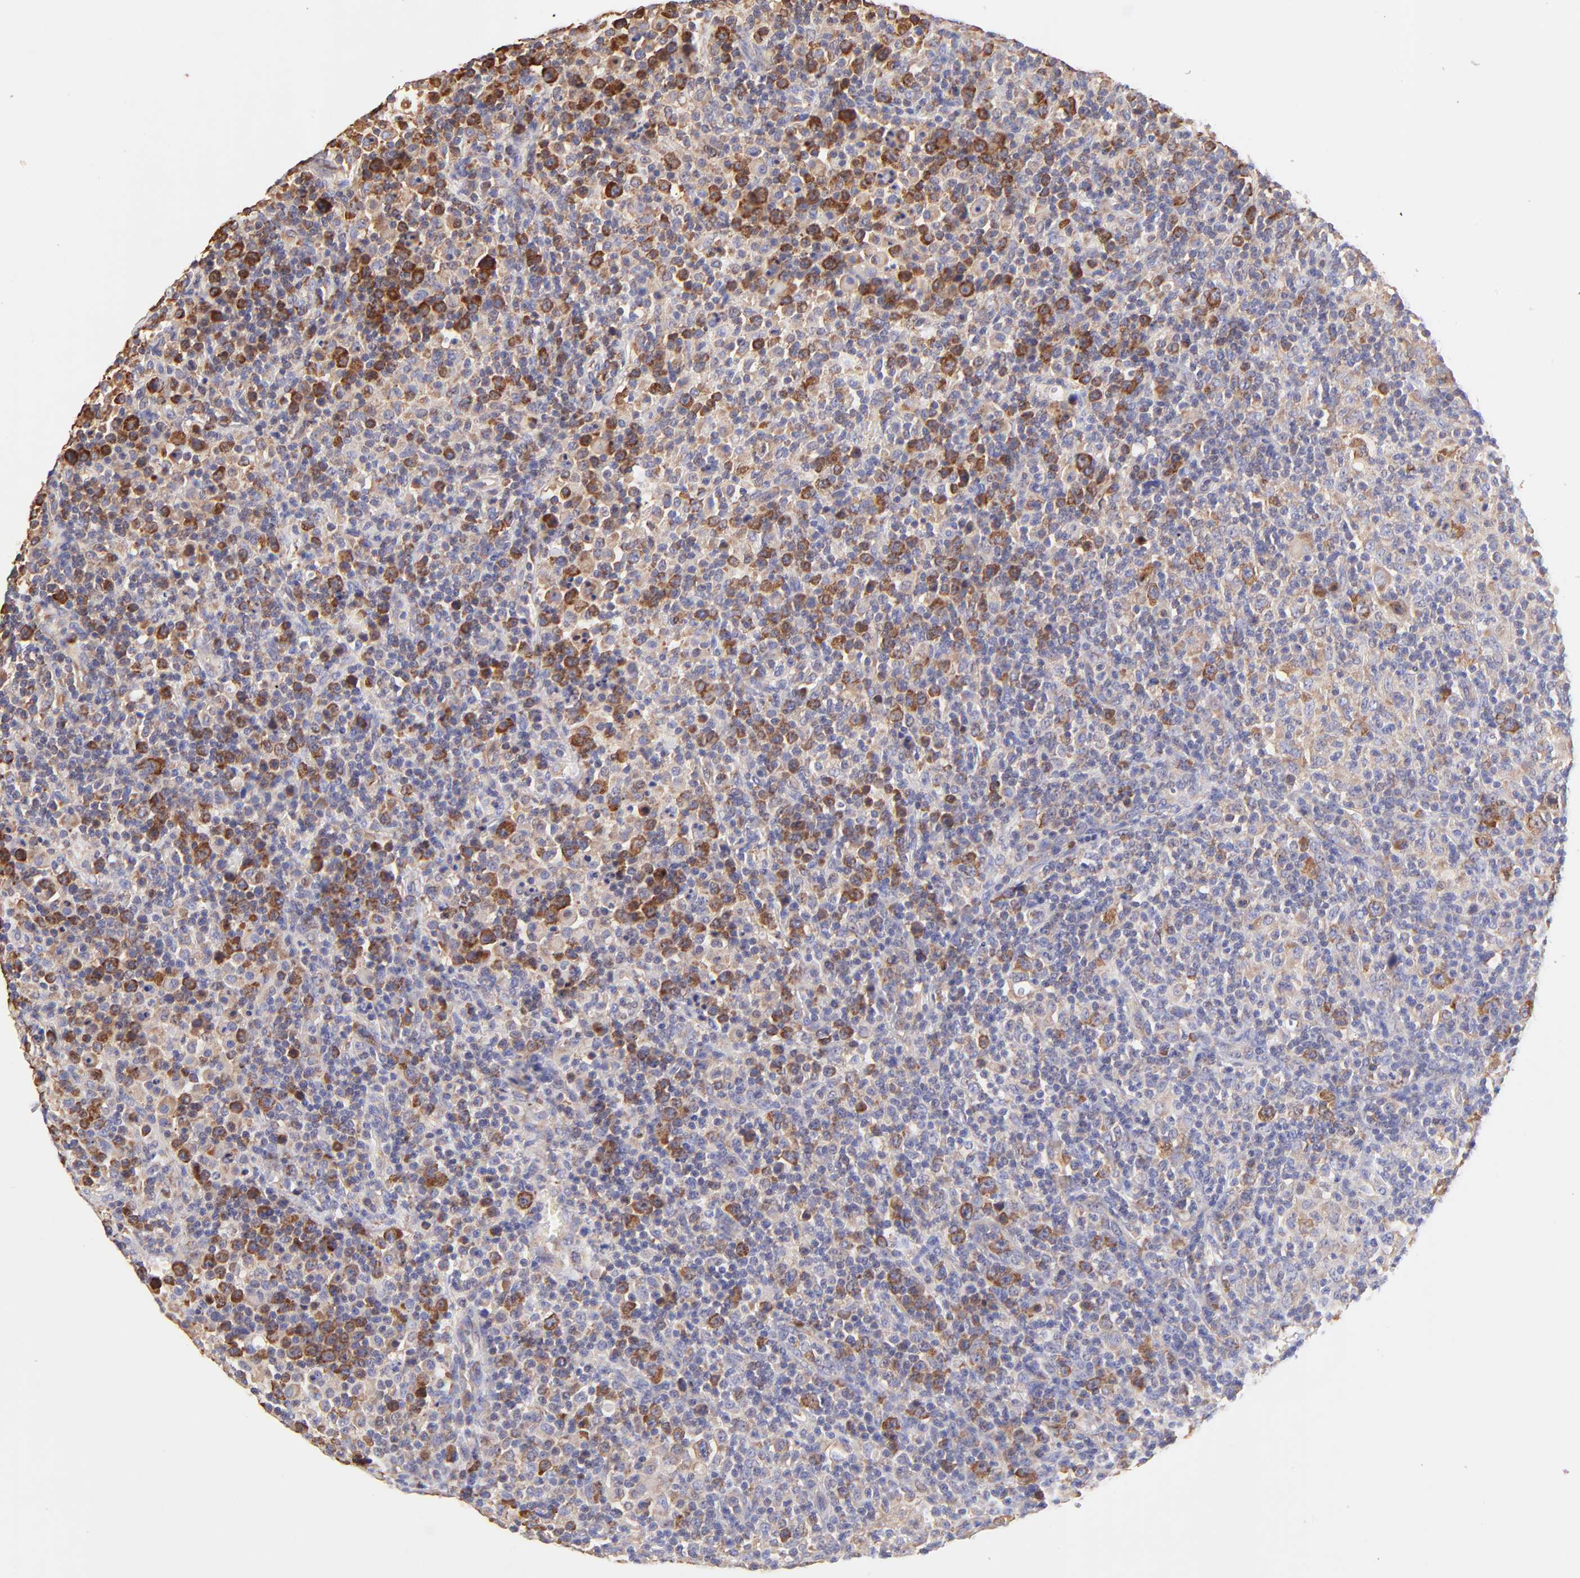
{"staining": {"intensity": "moderate", "quantity": "<25%", "location": "cytoplasmic/membranous"}, "tissue": "lymphoma", "cell_type": "Tumor cells", "image_type": "cancer", "snomed": [{"axis": "morphology", "description": "Hodgkin's disease, NOS"}, {"axis": "topography", "description": "Lymph node"}], "caption": "Protein analysis of Hodgkin's disease tissue displays moderate cytoplasmic/membranous staining in approximately <25% of tumor cells.", "gene": "RPL30", "patient": {"sex": "male", "age": 65}}